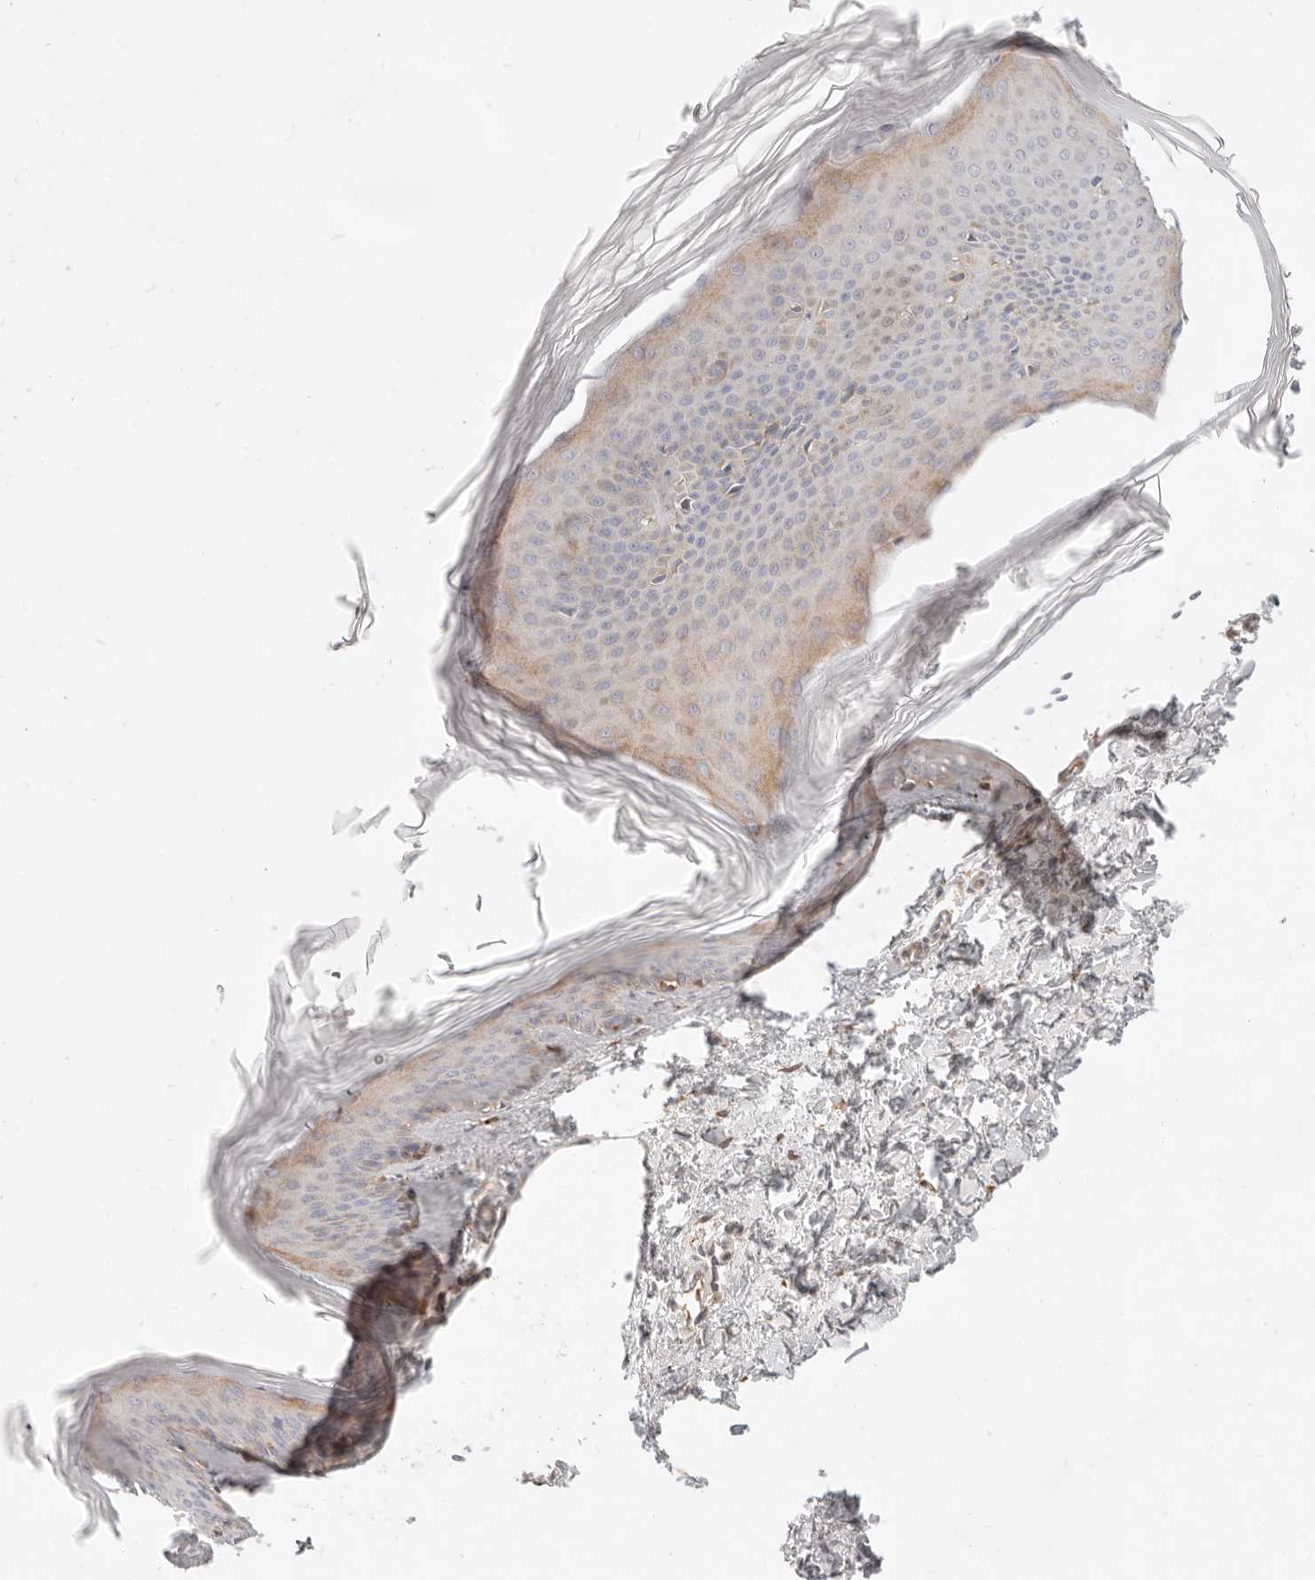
{"staining": {"intensity": "moderate", "quantity": ">75%", "location": "cytoplasmic/membranous"}, "tissue": "skin", "cell_type": "Fibroblasts", "image_type": "normal", "snomed": [{"axis": "morphology", "description": "Normal tissue, NOS"}, {"axis": "topography", "description": "Skin"}], "caption": "Immunohistochemical staining of unremarkable skin shows medium levels of moderate cytoplasmic/membranous expression in about >75% of fibroblasts. Nuclei are stained in blue.", "gene": "SASS6", "patient": {"sex": "female", "age": 27}}